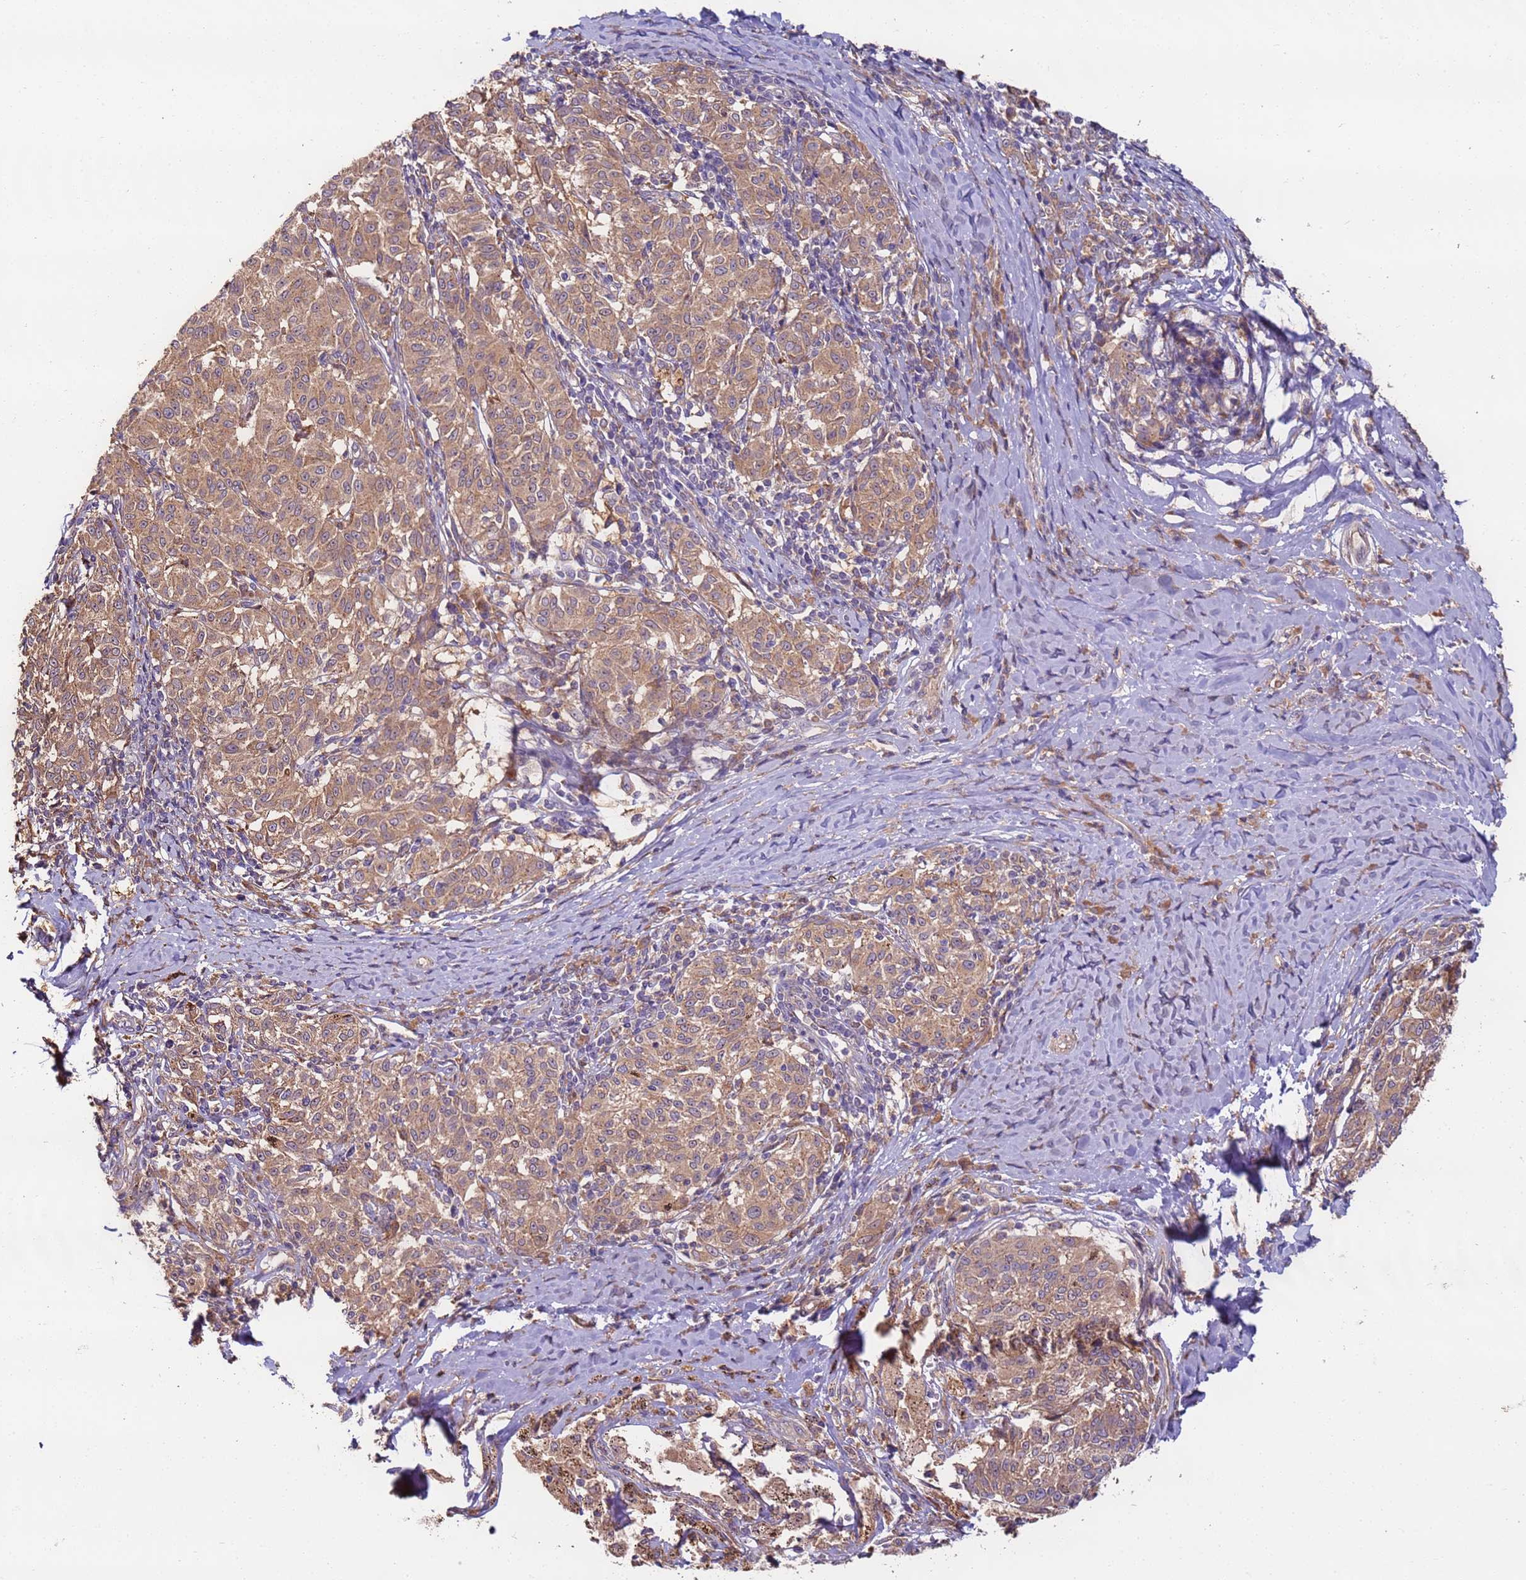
{"staining": {"intensity": "moderate", "quantity": ">75%", "location": "cytoplasmic/membranous"}, "tissue": "melanoma", "cell_type": "Tumor cells", "image_type": "cancer", "snomed": [{"axis": "morphology", "description": "Malignant melanoma, NOS"}, {"axis": "topography", "description": "Skin"}], "caption": "Protein expression analysis of human malignant melanoma reveals moderate cytoplasmic/membranous staining in approximately >75% of tumor cells. The staining is performed using DAB brown chromogen to label protein expression. The nuclei are counter-stained blue using hematoxylin.", "gene": "TIGAR", "patient": {"sex": "female", "age": 72}}